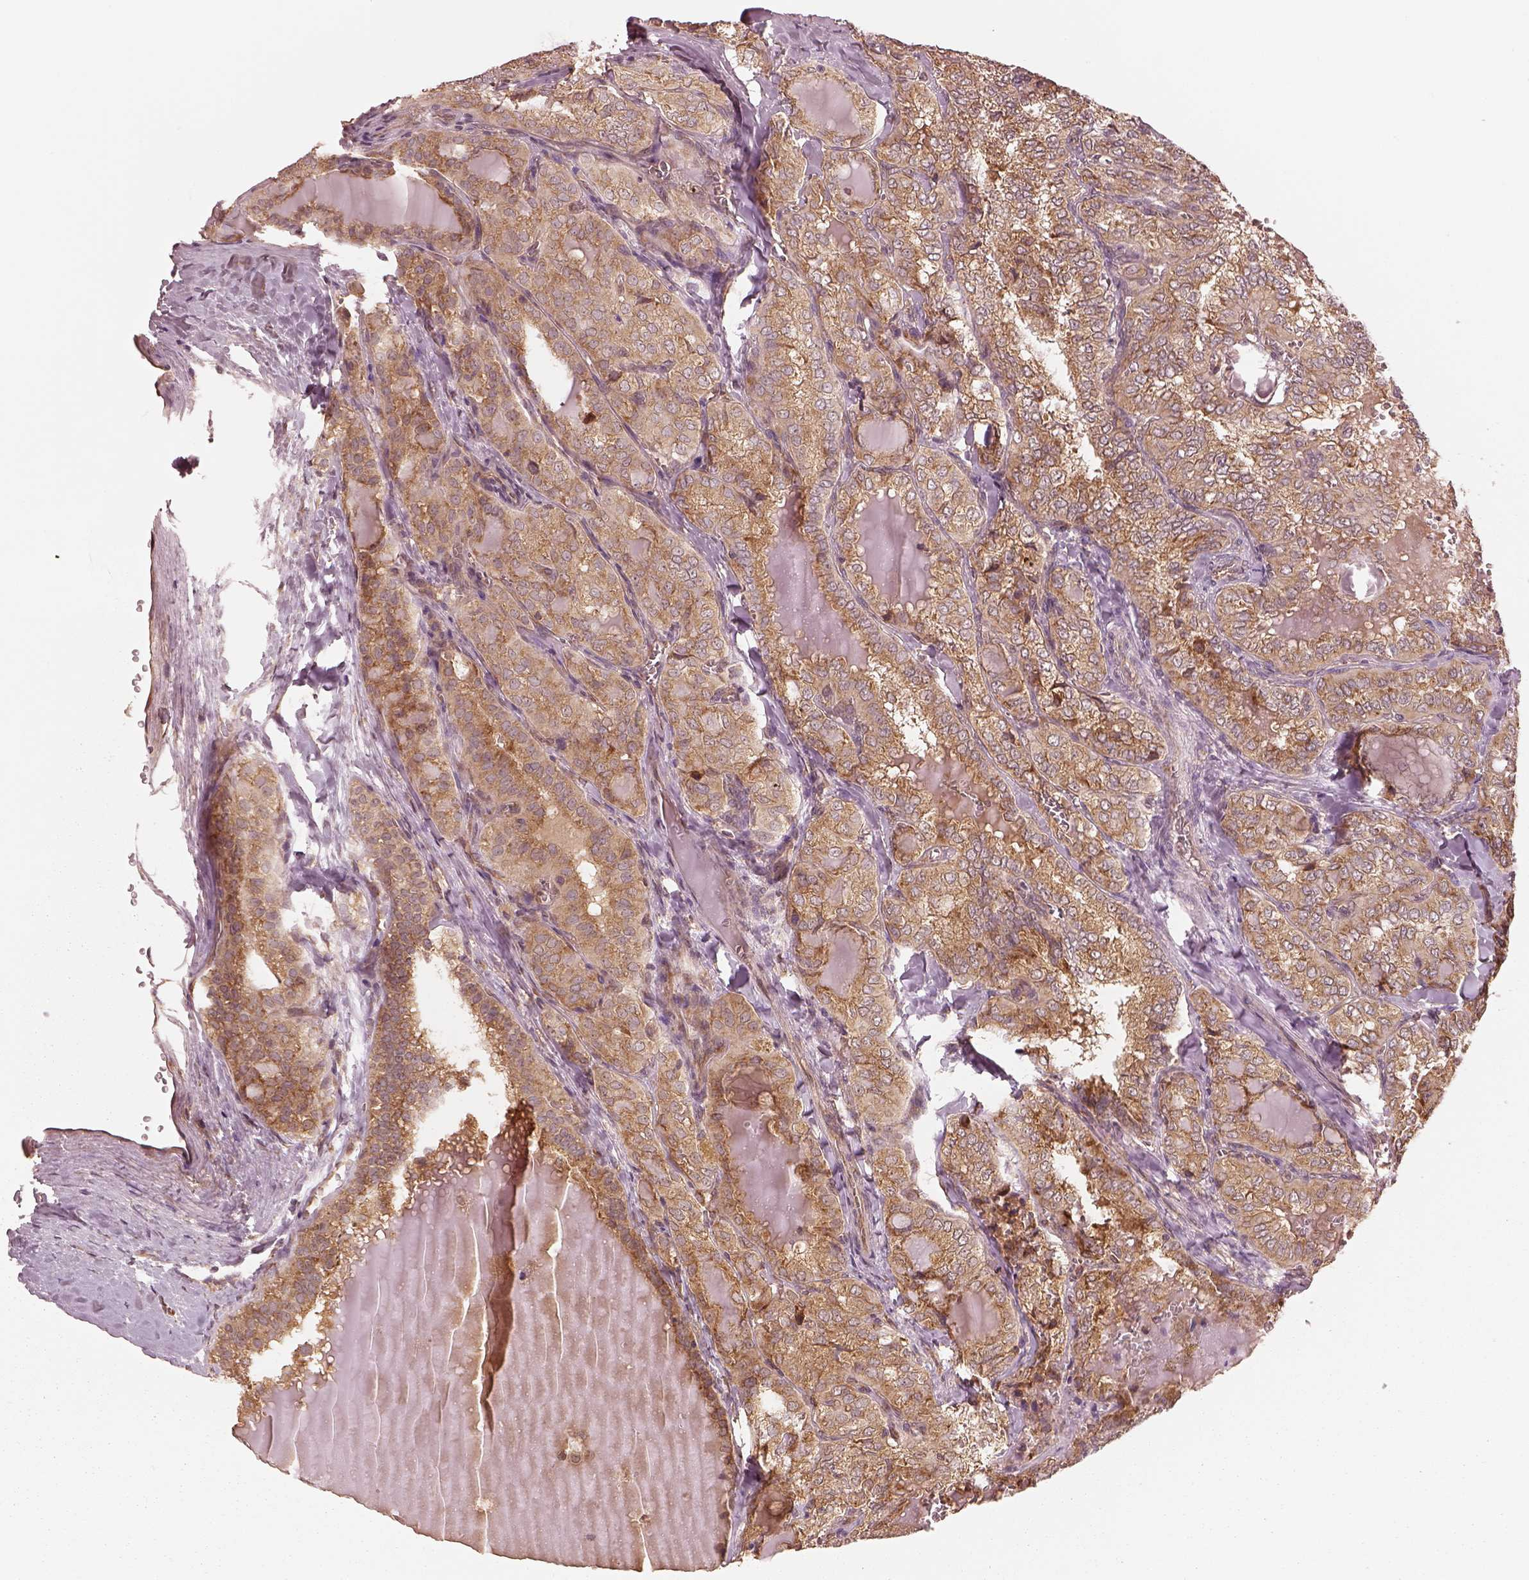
{"staining": {"intensity": "moderate", "quantity": ">75%", "location": "cytoplasmic/membranous"}, "tissue": "thyroid cancer", "cell_type": "Tumor cells", "image_type": "cancer", "snomed": [{"axis": "morphology", "description": "Papillary adenocarcinoma, NOS"}, {"axis": "topography", "description": "Thyroid gland"}], "caption": "High-magnification brightfield microscopy of papillary adenocarcinoma (thyroid) stained with DAB (3,3'-diaminobenzidine) (brown) and counterstained with hematoxylin (blue). tumor cells exhibit moderate cytoplasmic/membranous positivity is seen in about>75% of cells. The staining is performed using DAB brown chromogen to label protein expression. The nuclei are counter-stained blue using hematoxylin.", "gene": "RPS5", "patient": {"sex": "female", "age": 41}}